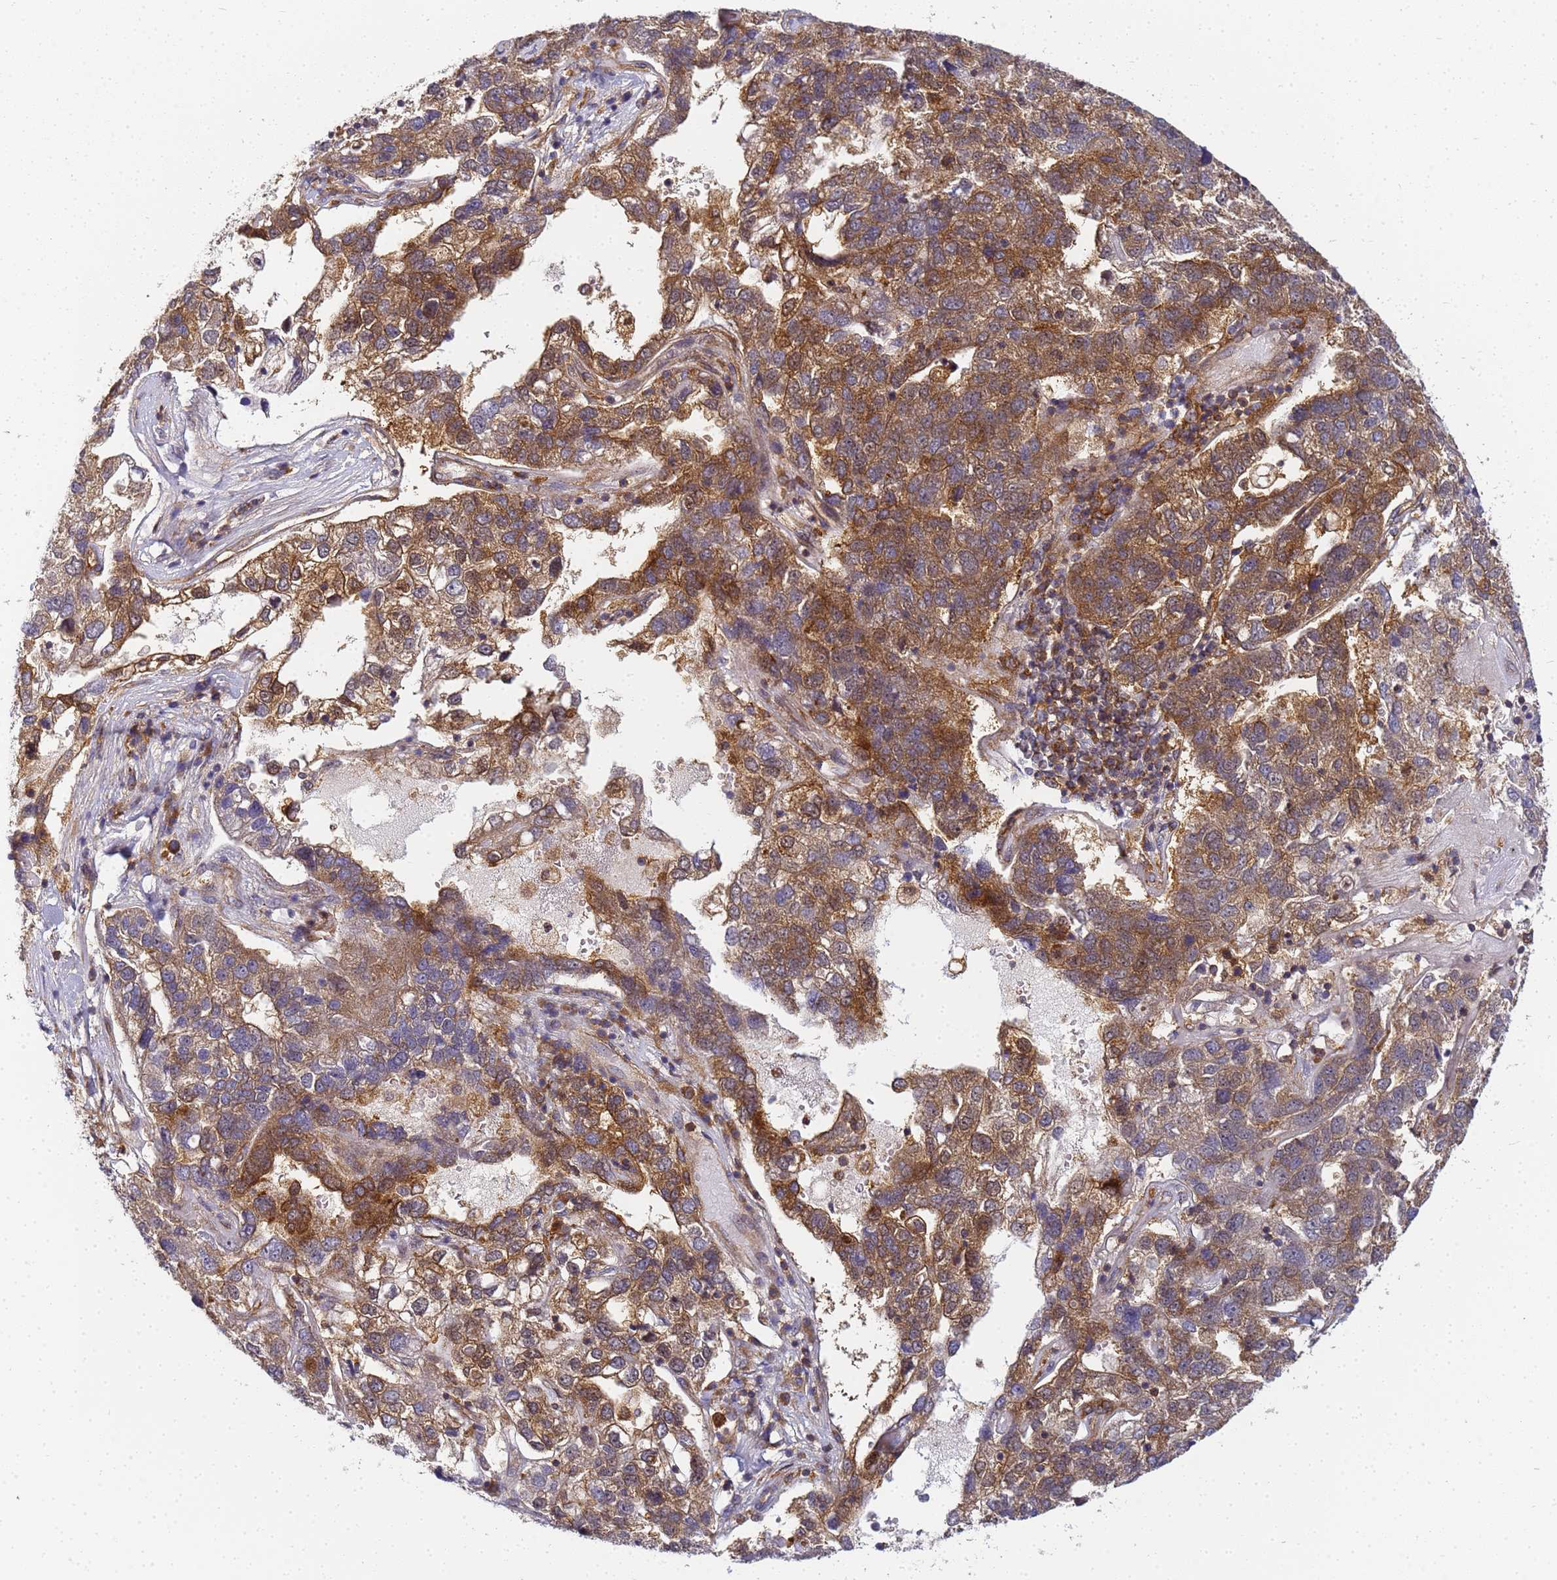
{"staining": {"intensity": "moderate", "quantity": ">75%", "location": "cytoplasmic/membranous"}, "tissue": "pancreatic cancer", "cell_type": "Tumor cells", "image_type": "cancer", "snomed": [{"axis": "morphology", "description": "Adenocarcinoma, NOS"}, {"axis": "topography", "description": "Pancreas"}], "caption": "Pancreatic cancer (adenocarcinoma) was stained to show a protein in brown. There is medium levels of moderate cytoplasmic/membranous staining in approximately >75% of tumor cells.", "gene": "CHM", "patient": {"sex": "female", "age": 61}}